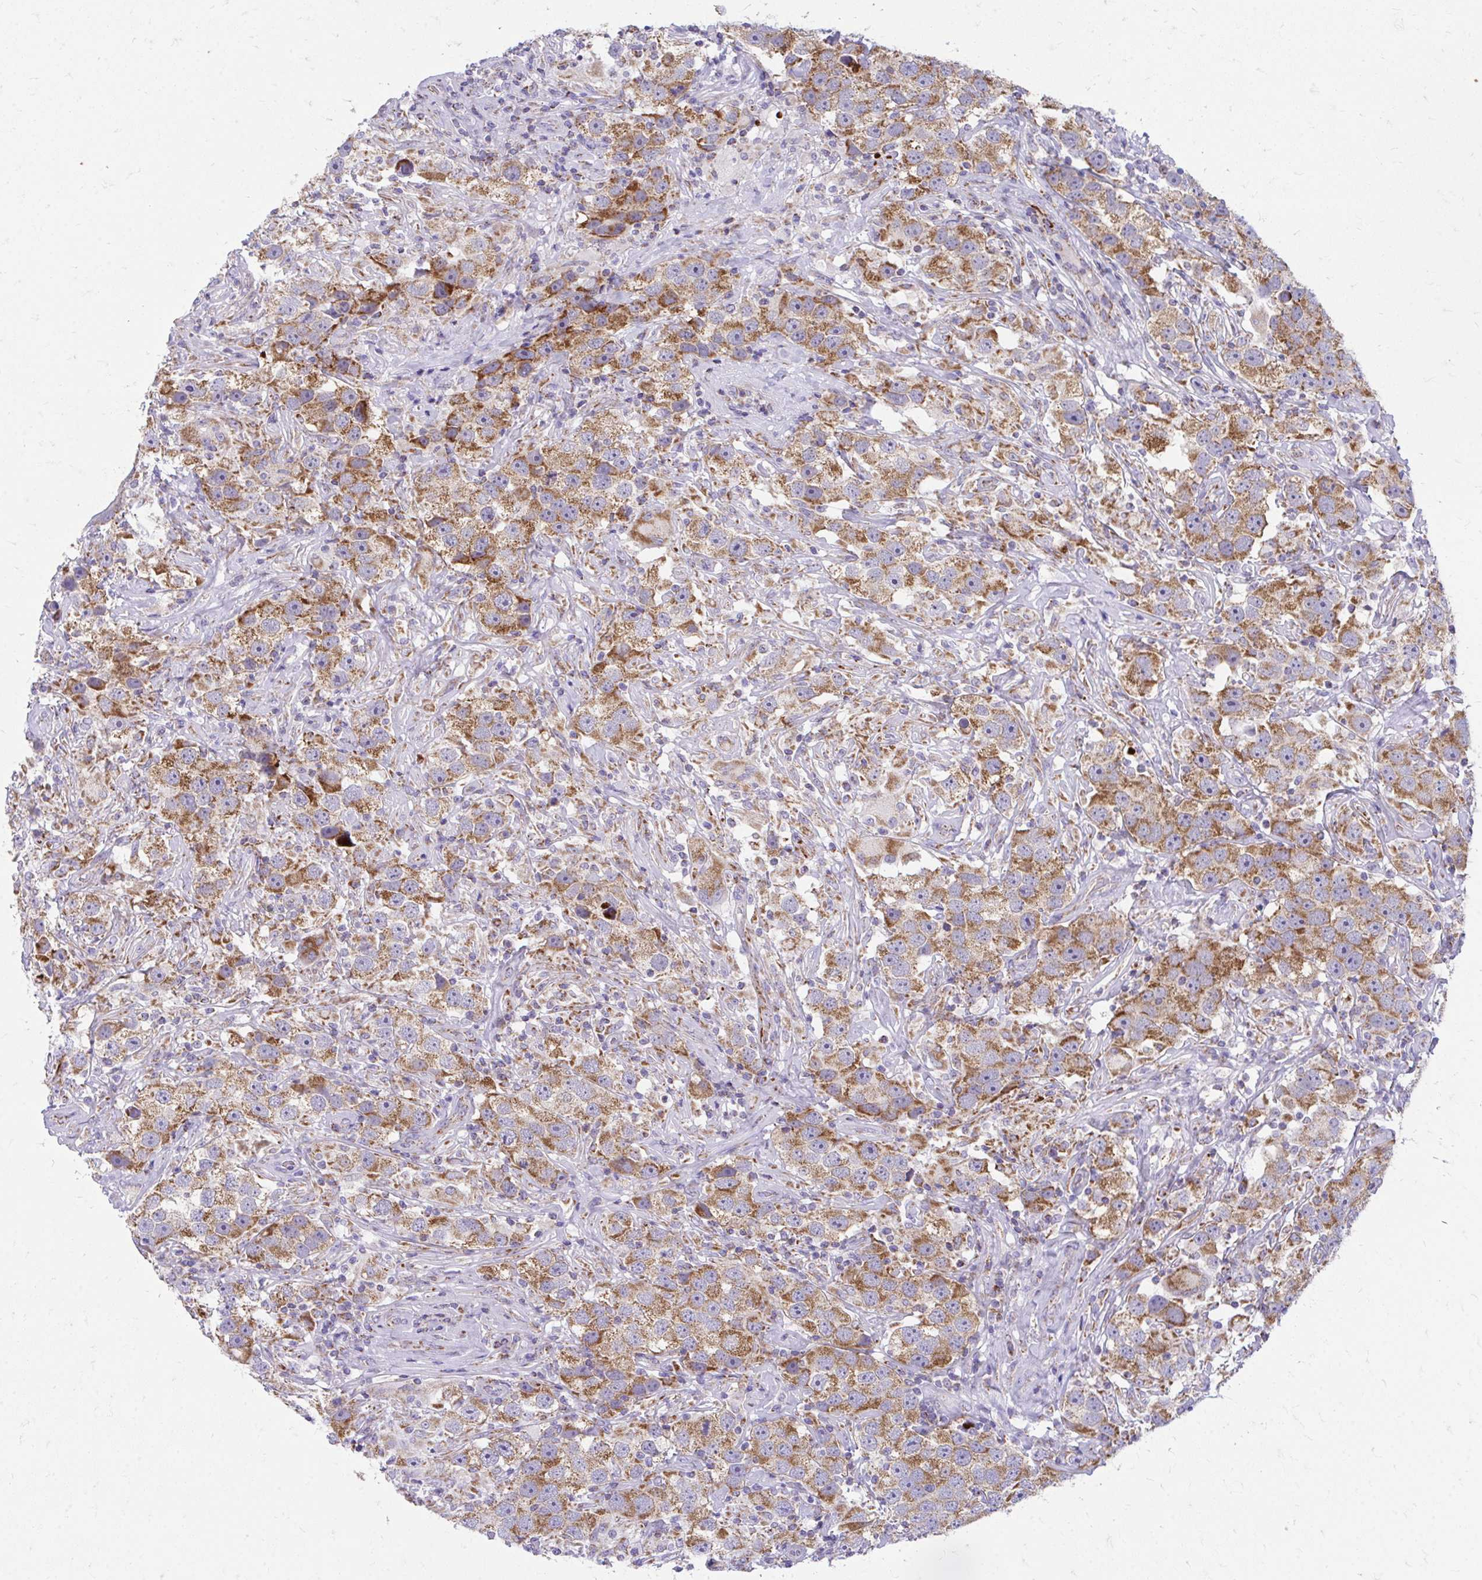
{"staining": {"intensity": "moderate", "quantity": ">75%", "location": "cytoplasmic/membranous"}, "tissue": "testis cancer", "cell_type": "Tumor cells", "image_type": "cancer", "snomed": [{"axis": "morphology", "description": "Seminoma, NOS"}, {"axis": "topography", "description": "Testis"}], "caption": "The photomicrograph reveals immunohistochemical staining of testis cancer. There is moderate cytoplasmic/membranous staining is appreciated in about >75% of tumor cells.", "gene": "MRPL19", "patient": {"sex": "male", "age": 49}}